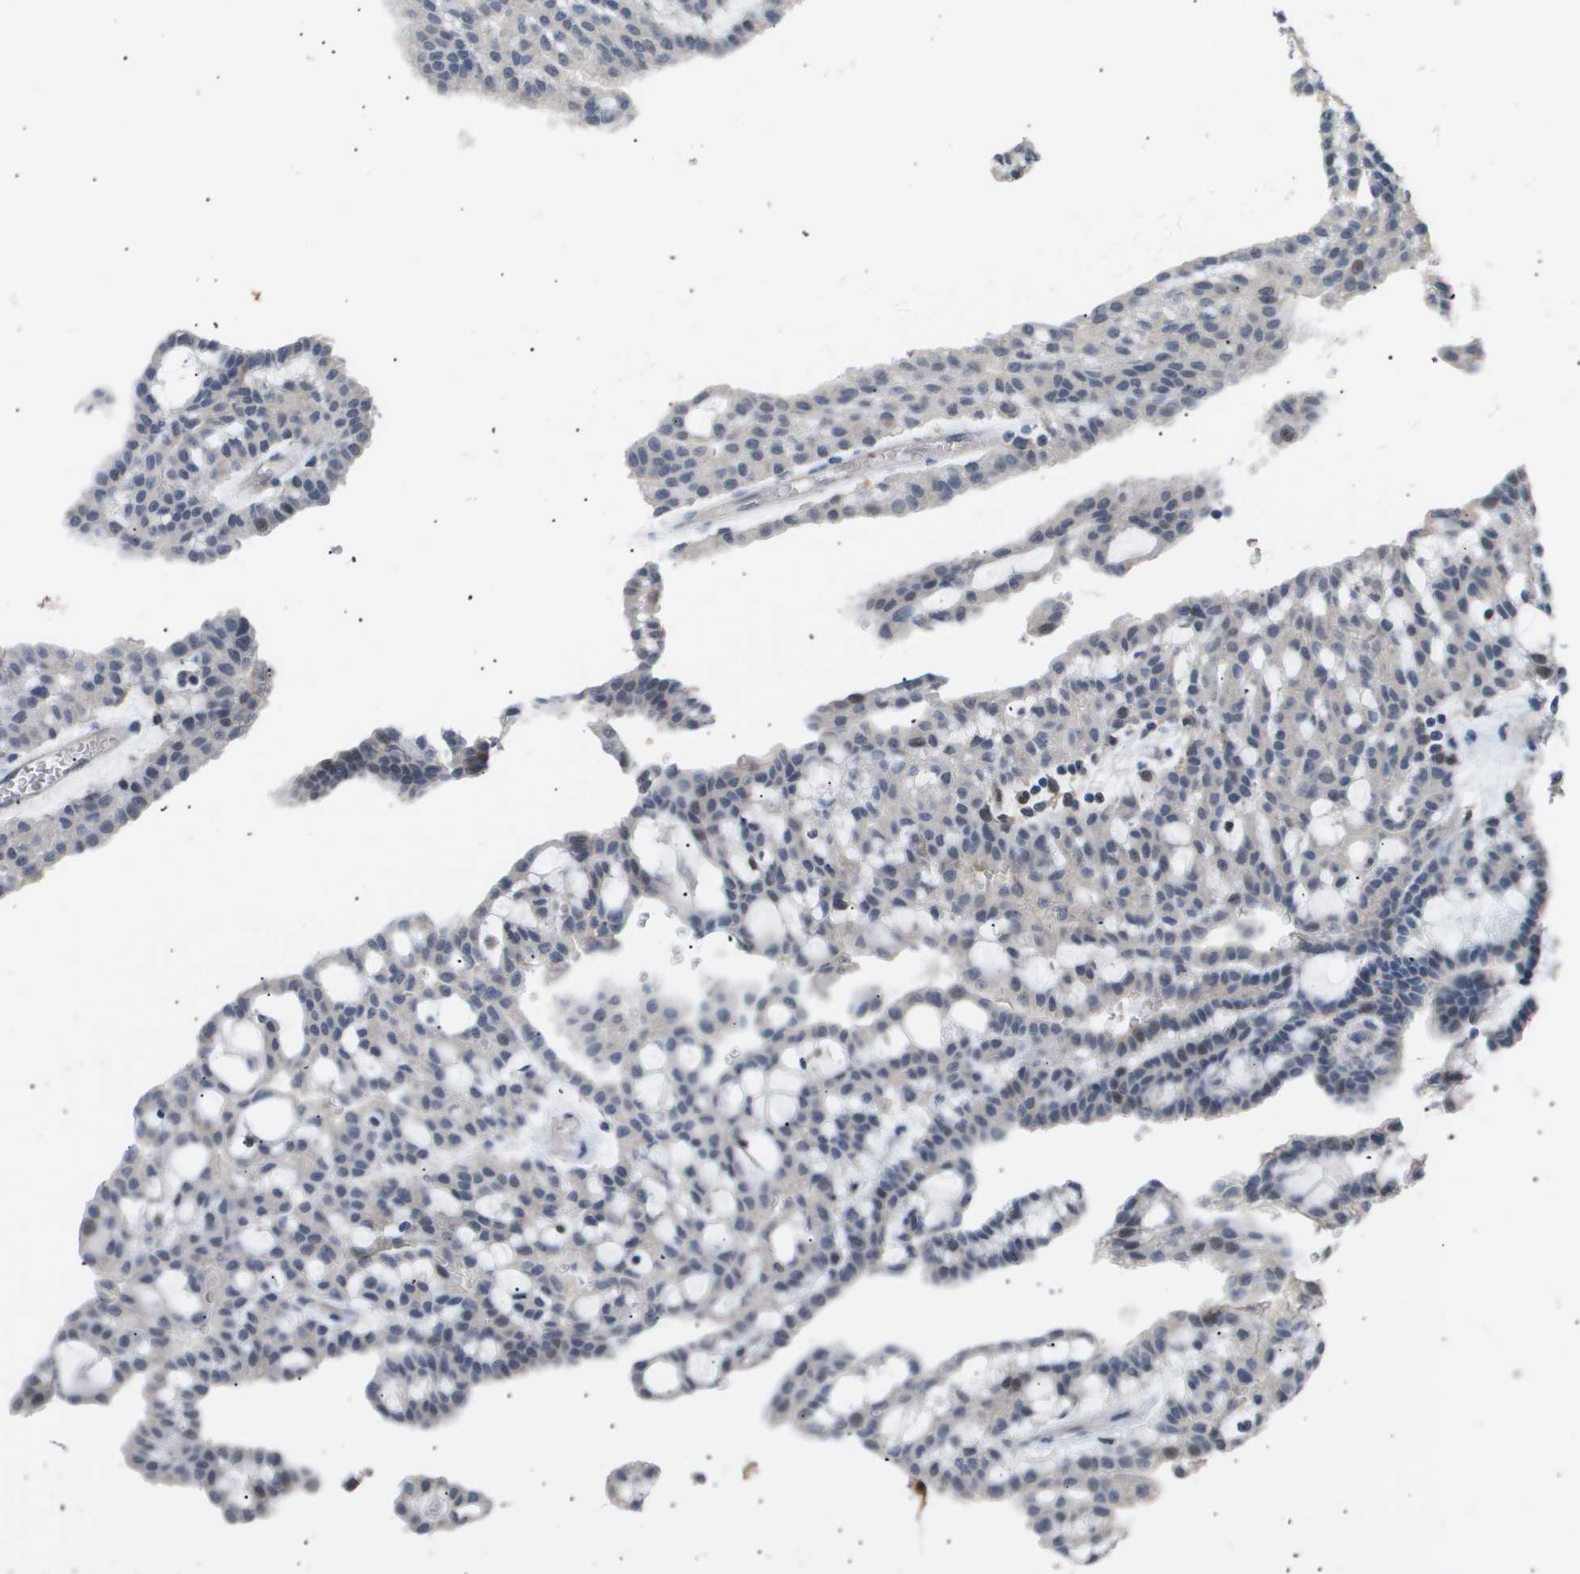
{"staining": {"intensity": "weak", "quantity": "<25%", "location": "cytoplasmic/membranous"}, "tissue": "renal cancer", "cell_type": "Tumor cells", "image_type": "cancer", "snomed": [{"axis": "morphology", "description": "Adenocarcinoma, NOS"}, {"axis": "topography", "description": "Kidney"}], "caption": "Immunohistochemistry (IHC) micrograph of renal adenocarcinoma stained for a protein (brown), which reveals no expression in tumor cells.", "gene": "AKR1A1", "patient": {"sex": "male", "age": 63}}